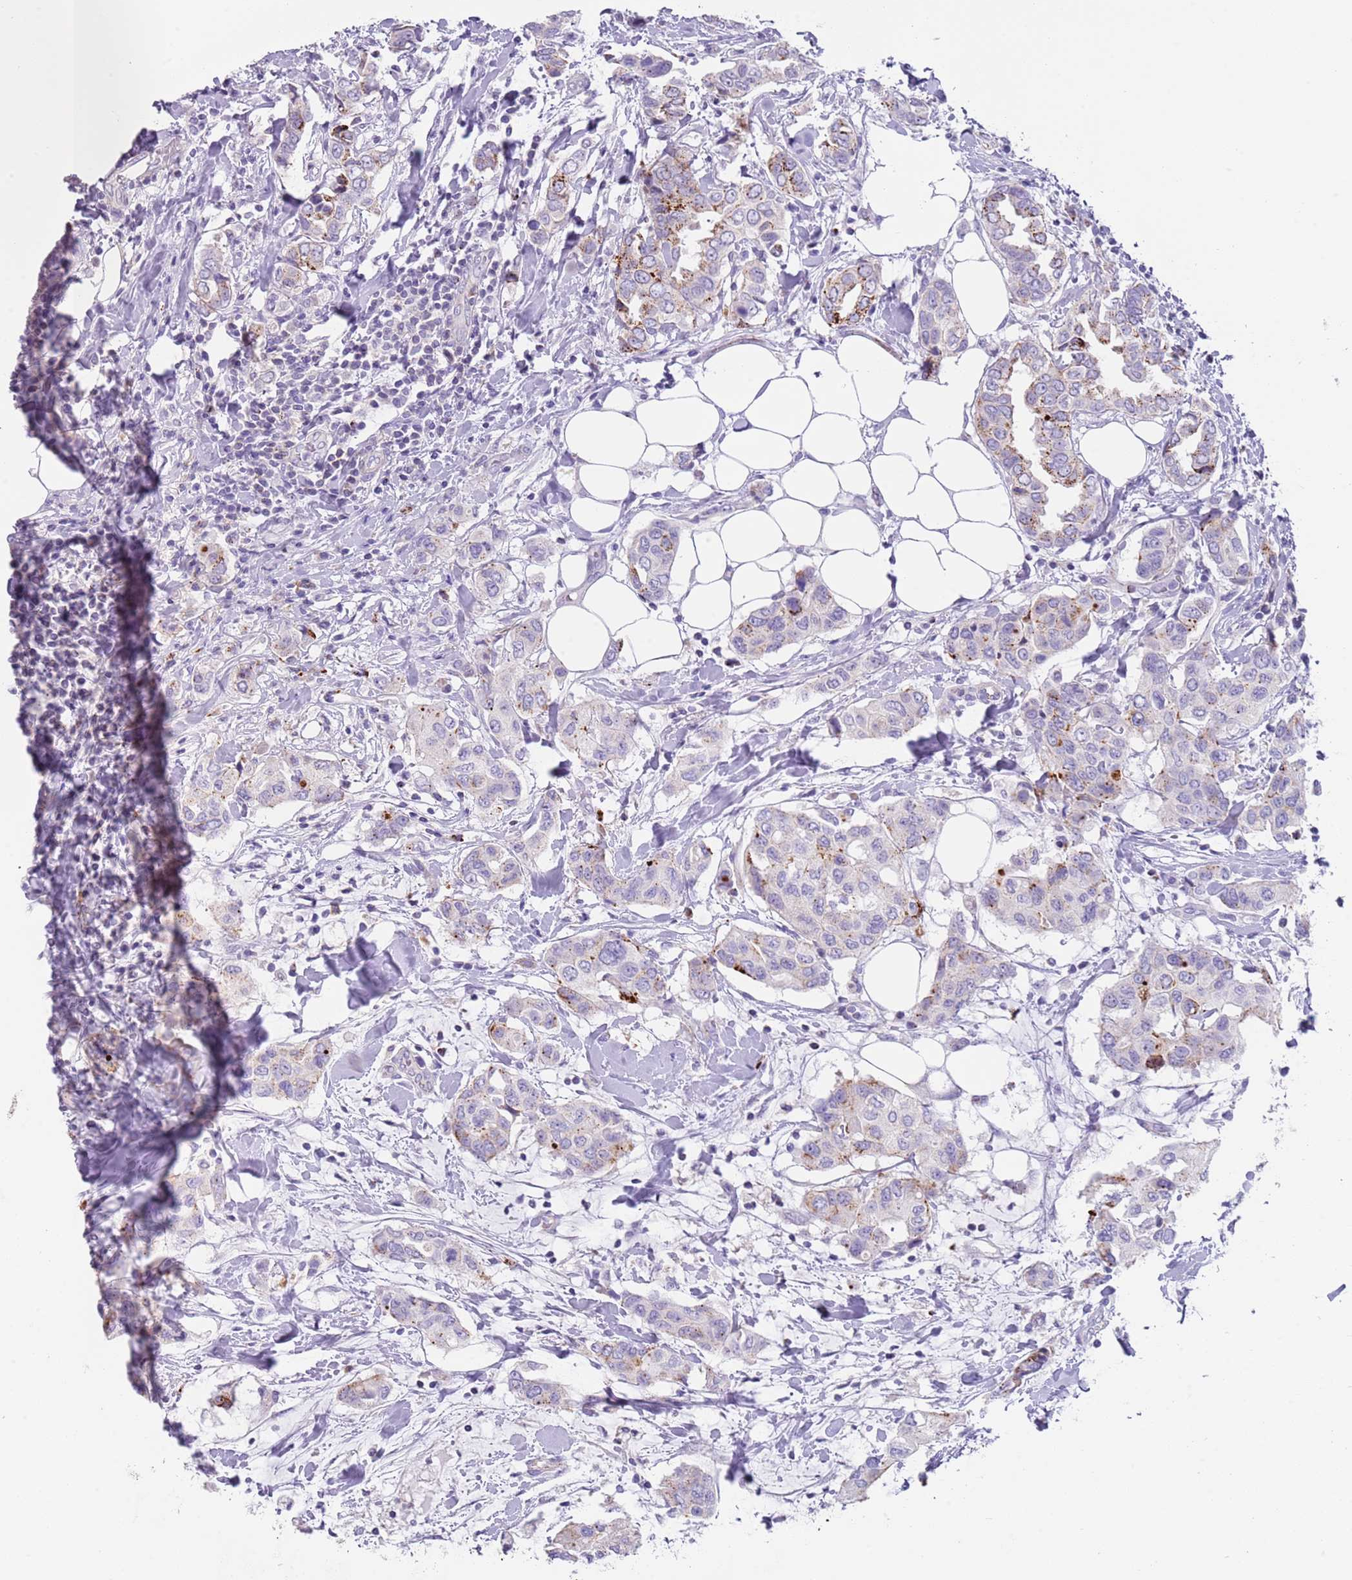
{"staining": {"intensity": "strong", "quantity": "<25%", "location": "cytoplasmic/membranous"}, "tissue": "breast cancer", "cell_type": "Tumor cells", "image_type": "cancer", "snomed": [{"axis": "morphology", "description": "Lobular carcinoma"}, {"axis": "topography", "description": "Breast"}], "caption": "Human breast lobular carcinoma stained with a protein marker shows strong staining in tumor cells.", "gene": "LRRN3", "patient": {"sex": "female", "age": 51}}